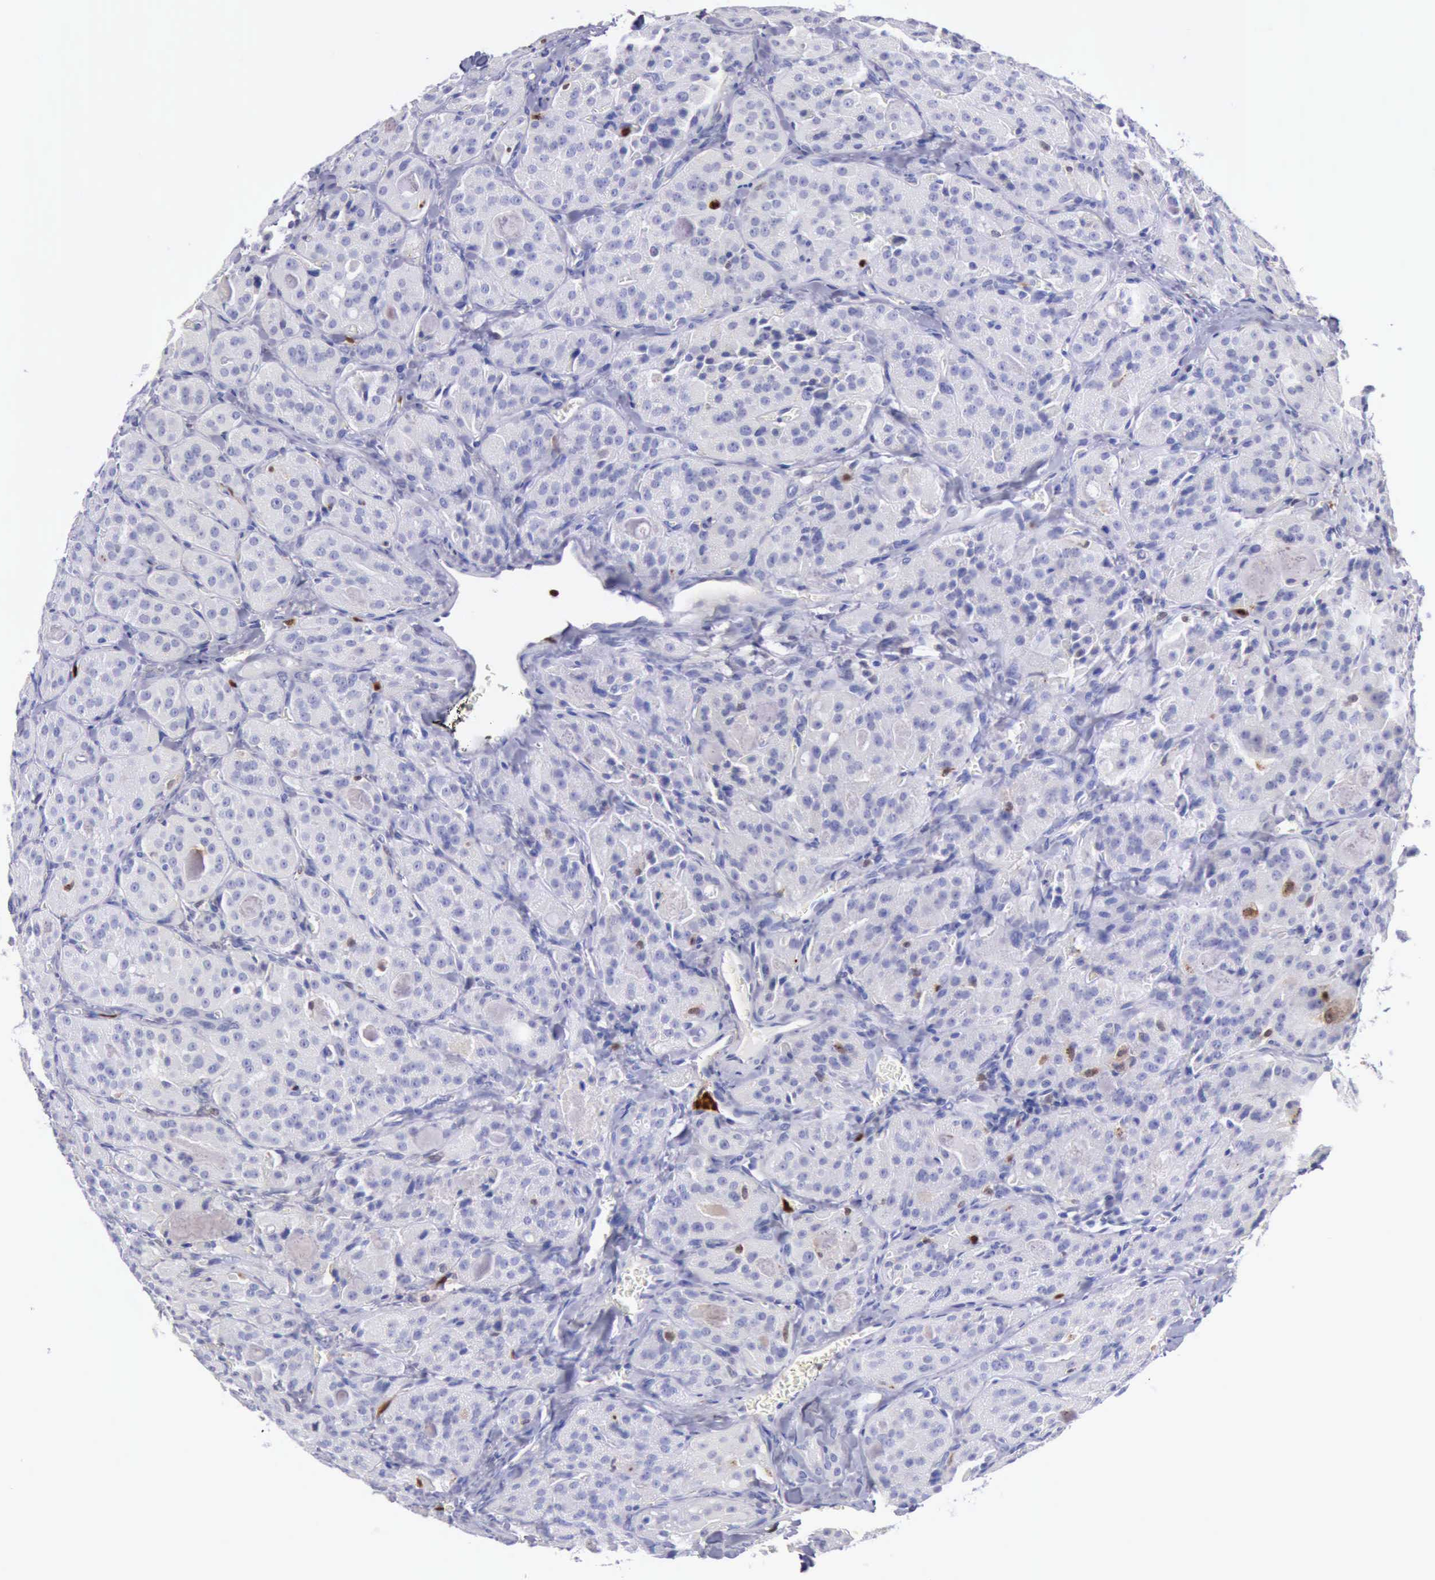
{"staining": {"intensity": "negative", "quantity": "none", "location": "none"}, "tissue": "thyroid cancer", "cell_type": "Tumor cells", "image_type": "cancer", "snomed": [{"axis": "morphology", "description": "Carcinoma, NOS"}, {"axis": "topography", "description": "Thyroid gland"}], "caption": "This is an IHC micrograph of human thyroid carcinoma. There is no positivity in tumor cells.", "gene": "CSTA", "patient": {"sex": "male", "age": 76}}